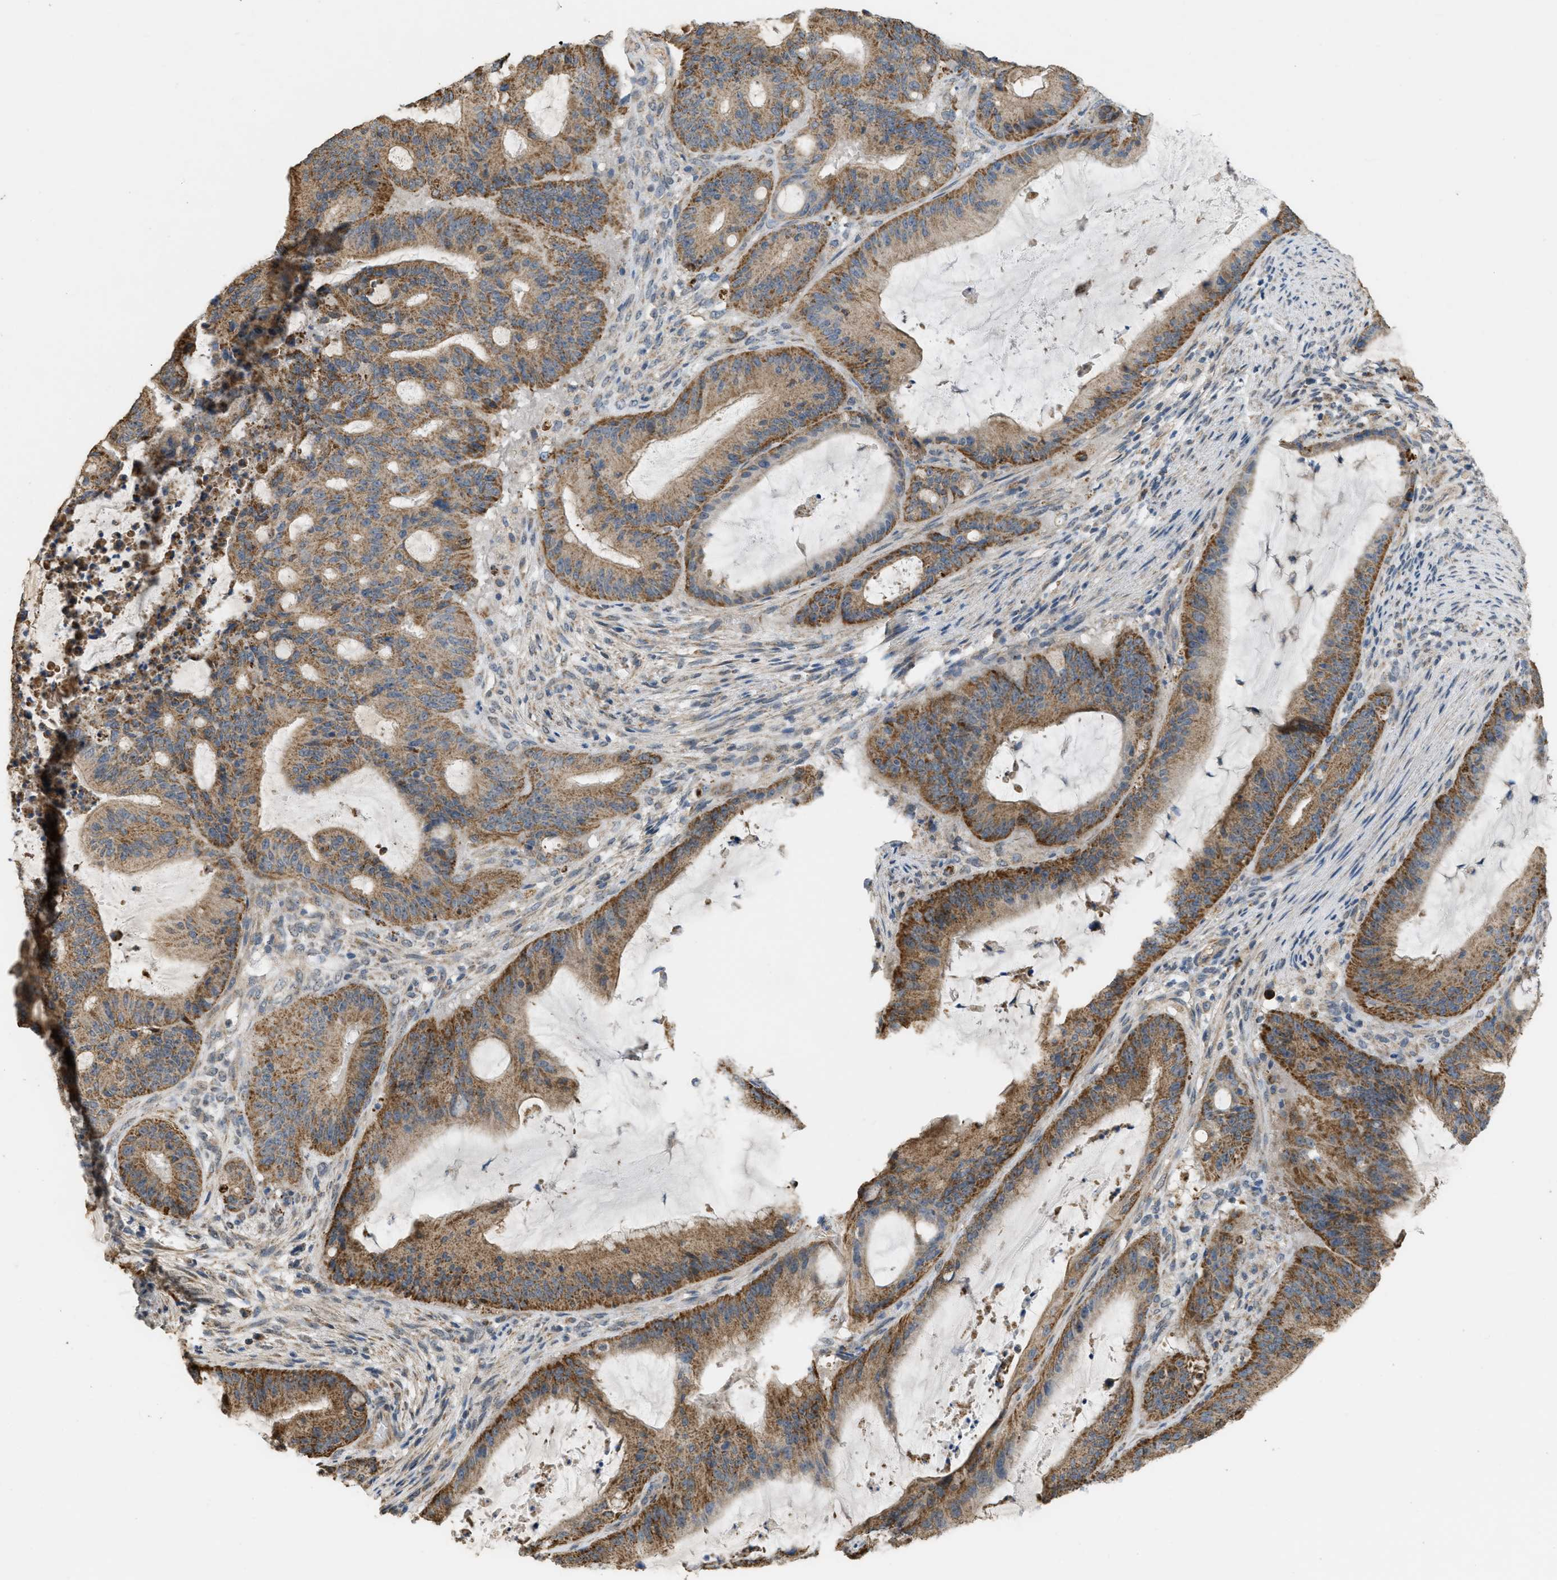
{"staining": {"intensity": "moderate", "quantity": ">75%", "location": "cytoplasmic/membranous"}, "tissue": "liver cancer", "cell_type": "Tumor cells", "image_type": "cancer", "snomed": [{"axis": "morphology", "description": "Normal tissue, NOS"}, {"axis": "morphology", "description": "Cholangiocarcinoma"}, {"axis": "topography", "description": "Liver"}, {"axis": "topography", "description": "Peripheral nerve tissue"}], "caption": "The histopathology image exhibits staining of cholangiocarcinoma (liver), revealing moderate cytoplasmic/membranous protein expression (brown color) within tumor cells.", "gene": "KCNA4", "patient": {"sex": "female", "age": 73}}